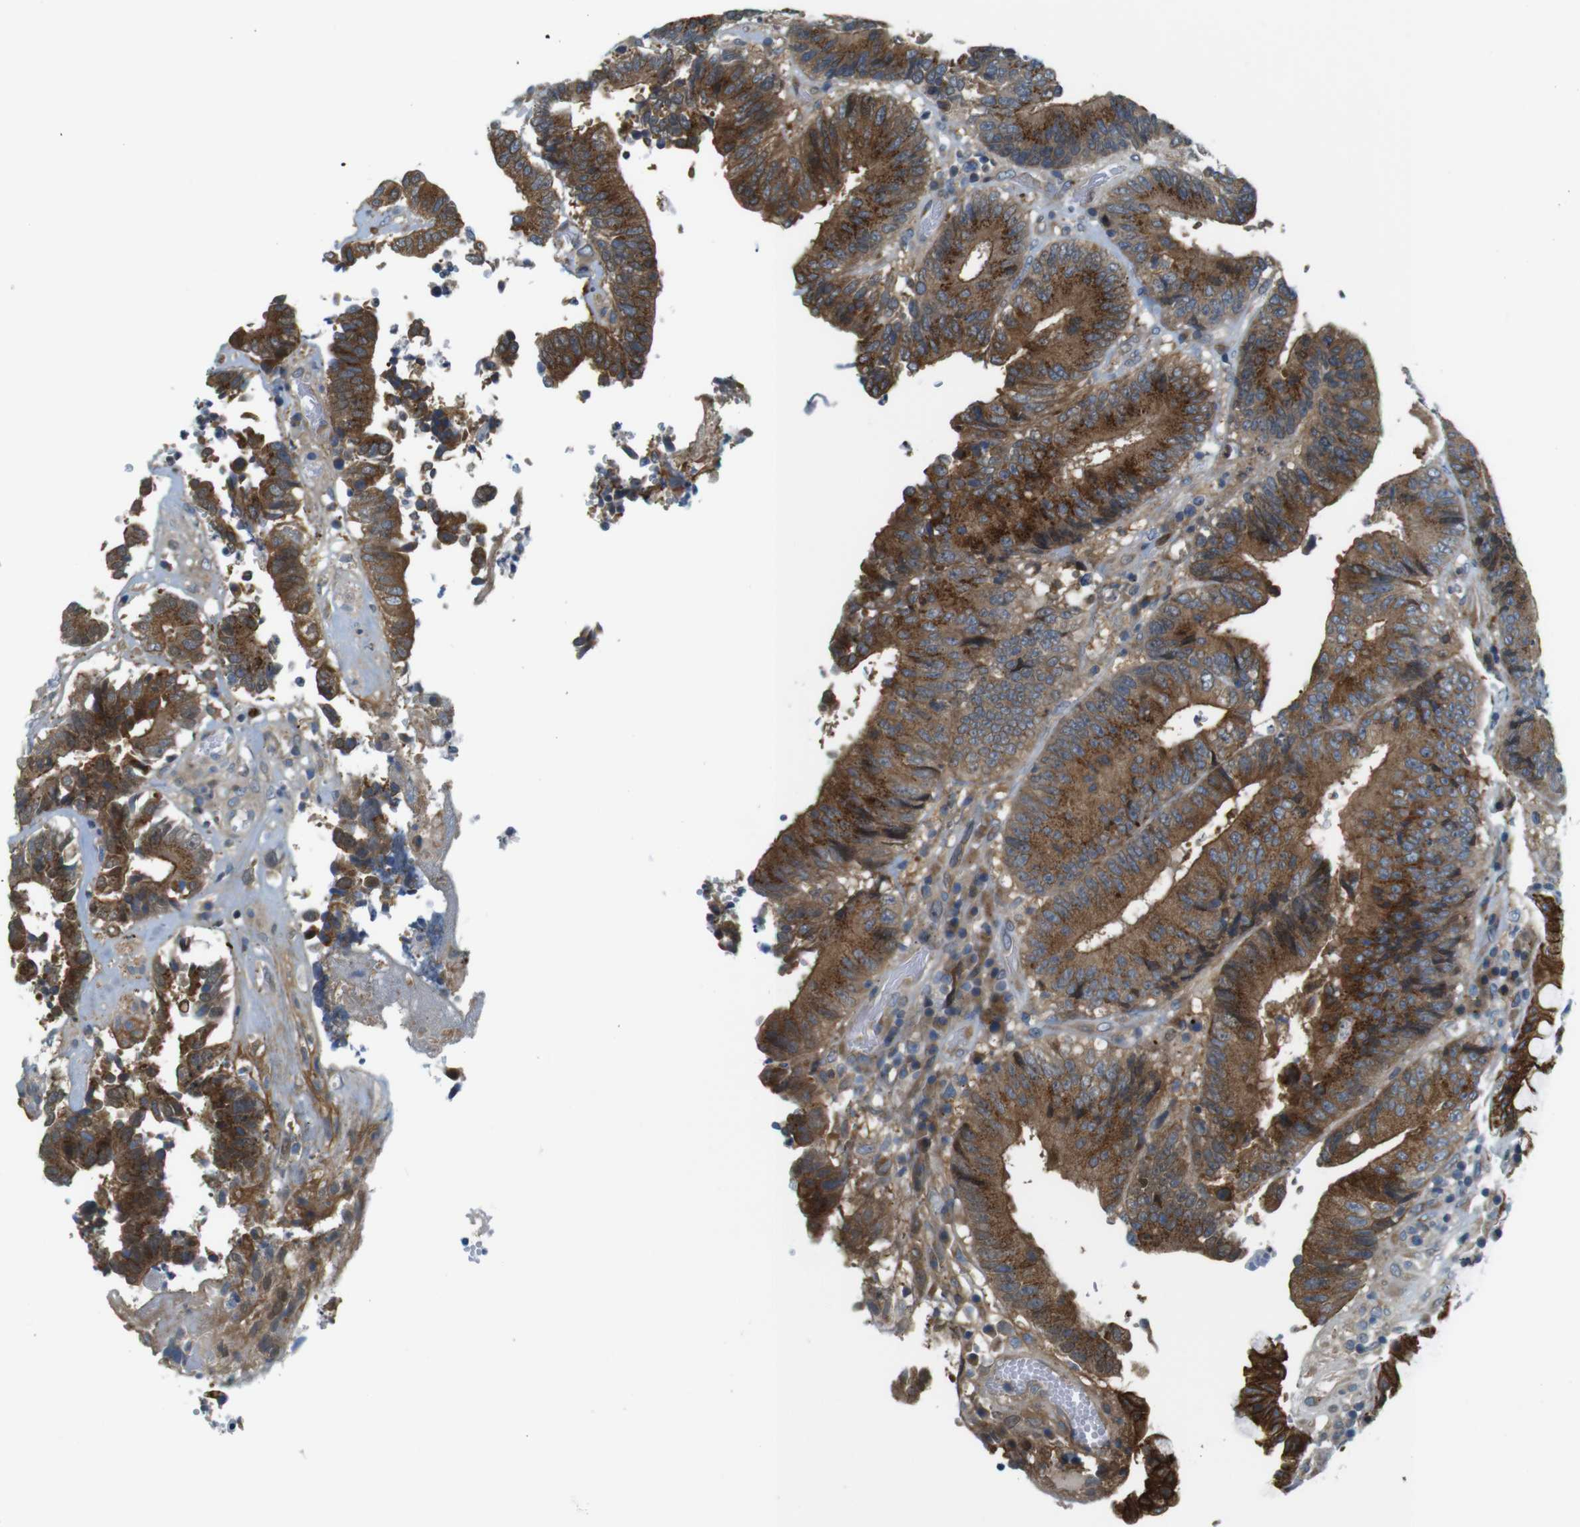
{"staining": {"intensity": "strong", "quantity": "25%-75%", "location": "cytoplasmic/membranous"}, "tissue": "colorectal cancer", "cell_type": "Tumor cells", "image_type": "cancer", "snomed": [{"axis": "morphology", "description": "Adenocarcinoma, NOS"}, {"axis": "topography", "description": "Rectum"}], "caption": "Brown immunohistochemical staining in colorectal adenocarcinoma displays strong cytoplasmic/membranous positivity in about 25%-75% of tumor cells. (Brightfield microscopy of DAB IHC at high magnification).", "gene": "ZDHHC3", "patient": {"sex": "male", "age": 72}}